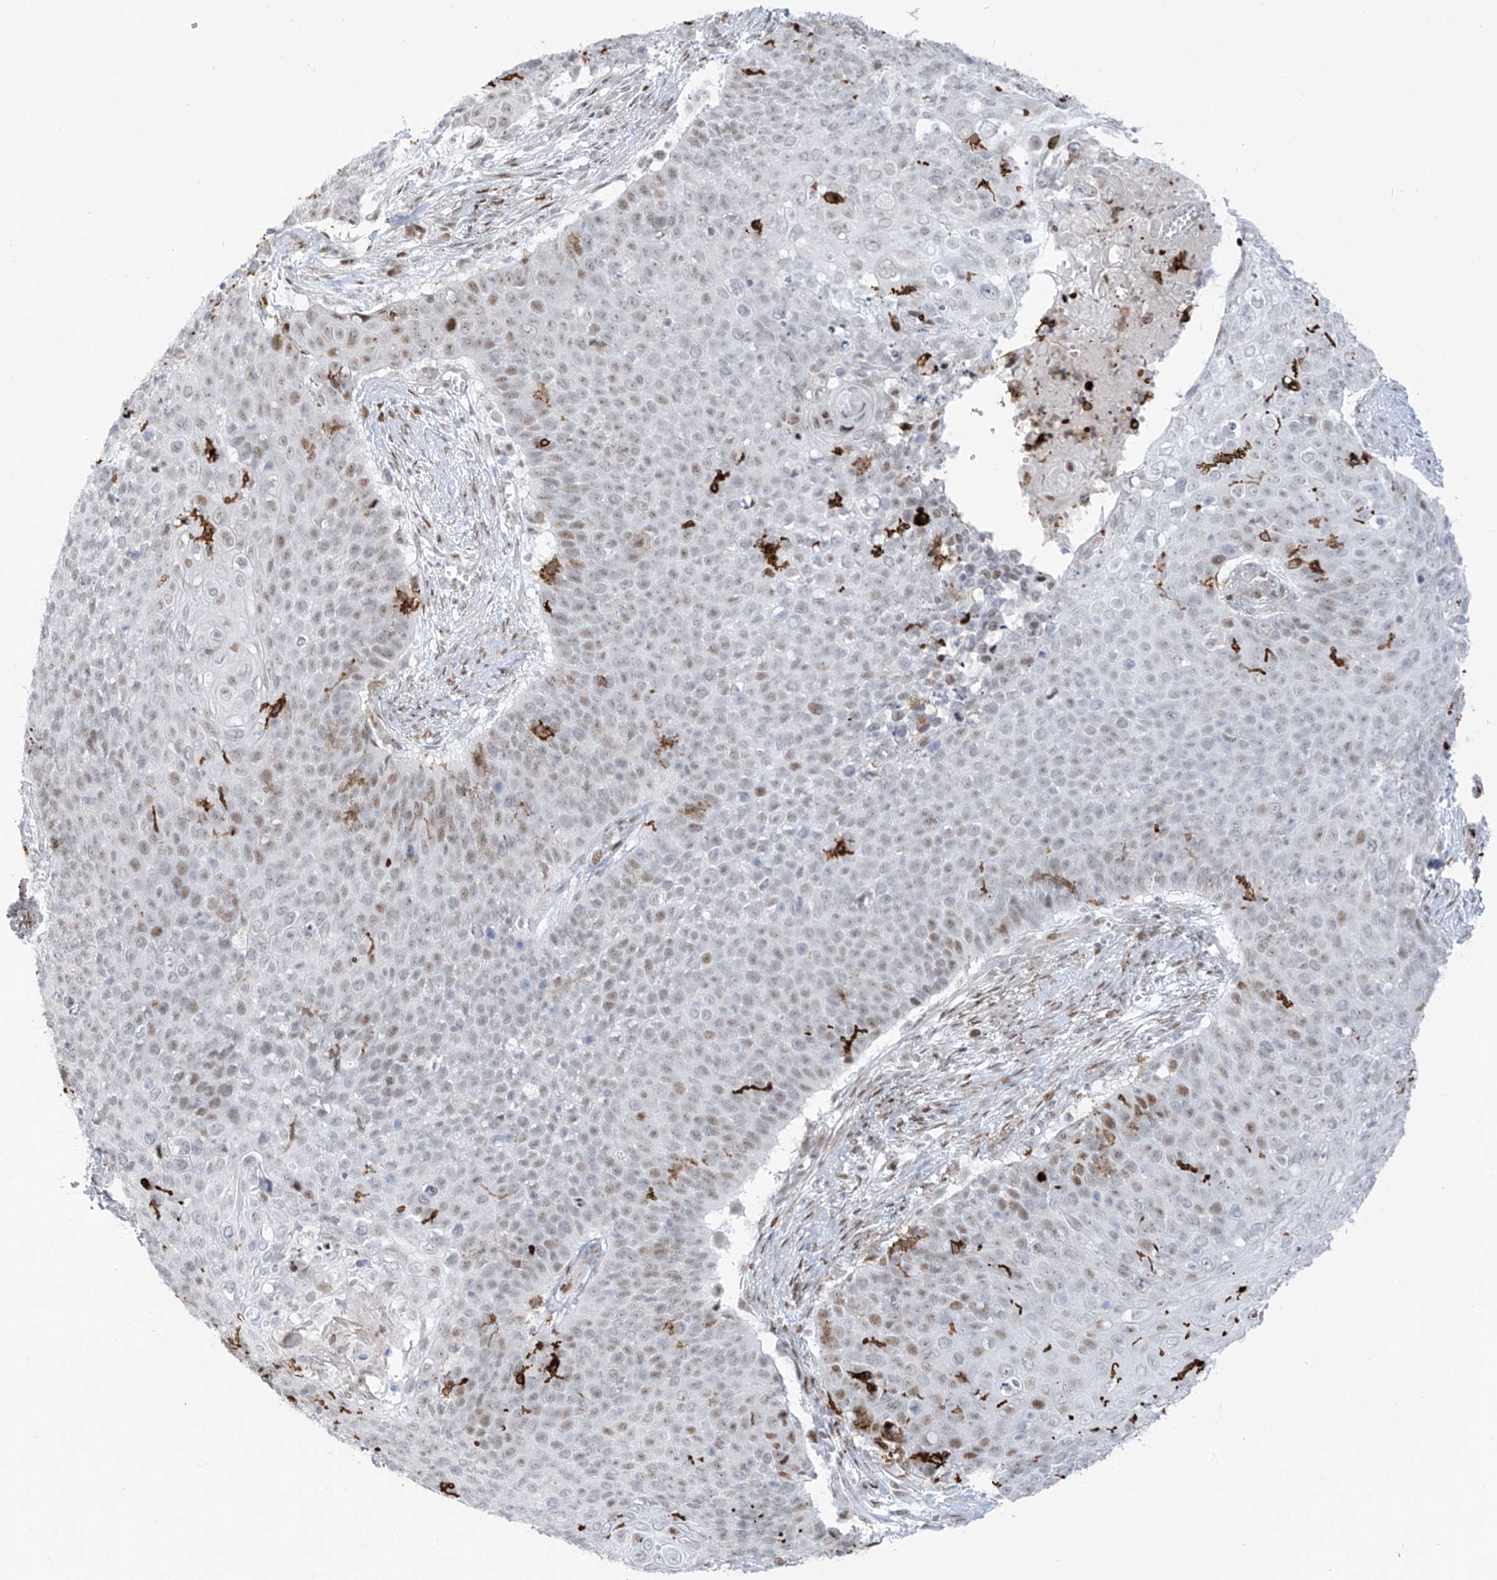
{"staining": {"intensity": "weak", "quantity": "25%-75%", "location": "nuclear"}, "tissue": "cervical cancer", "cell_type": "Tumor cells", "image_type": "cancer", "snomed": [{"axis": "morphology", "description": "Squamous cell carcinoma, NOS"}, {"axis": "topography", "description": "Cervix"}], "caption": "Protein analysis of cervical cancer tissue shows weak nuclear positivity in about 25%-75% of tumor cells. (DAB IHC with brightfield microscopy, high magnification).", "gene": "LIN9", "patient": {"sex": "female", "age": 39}}